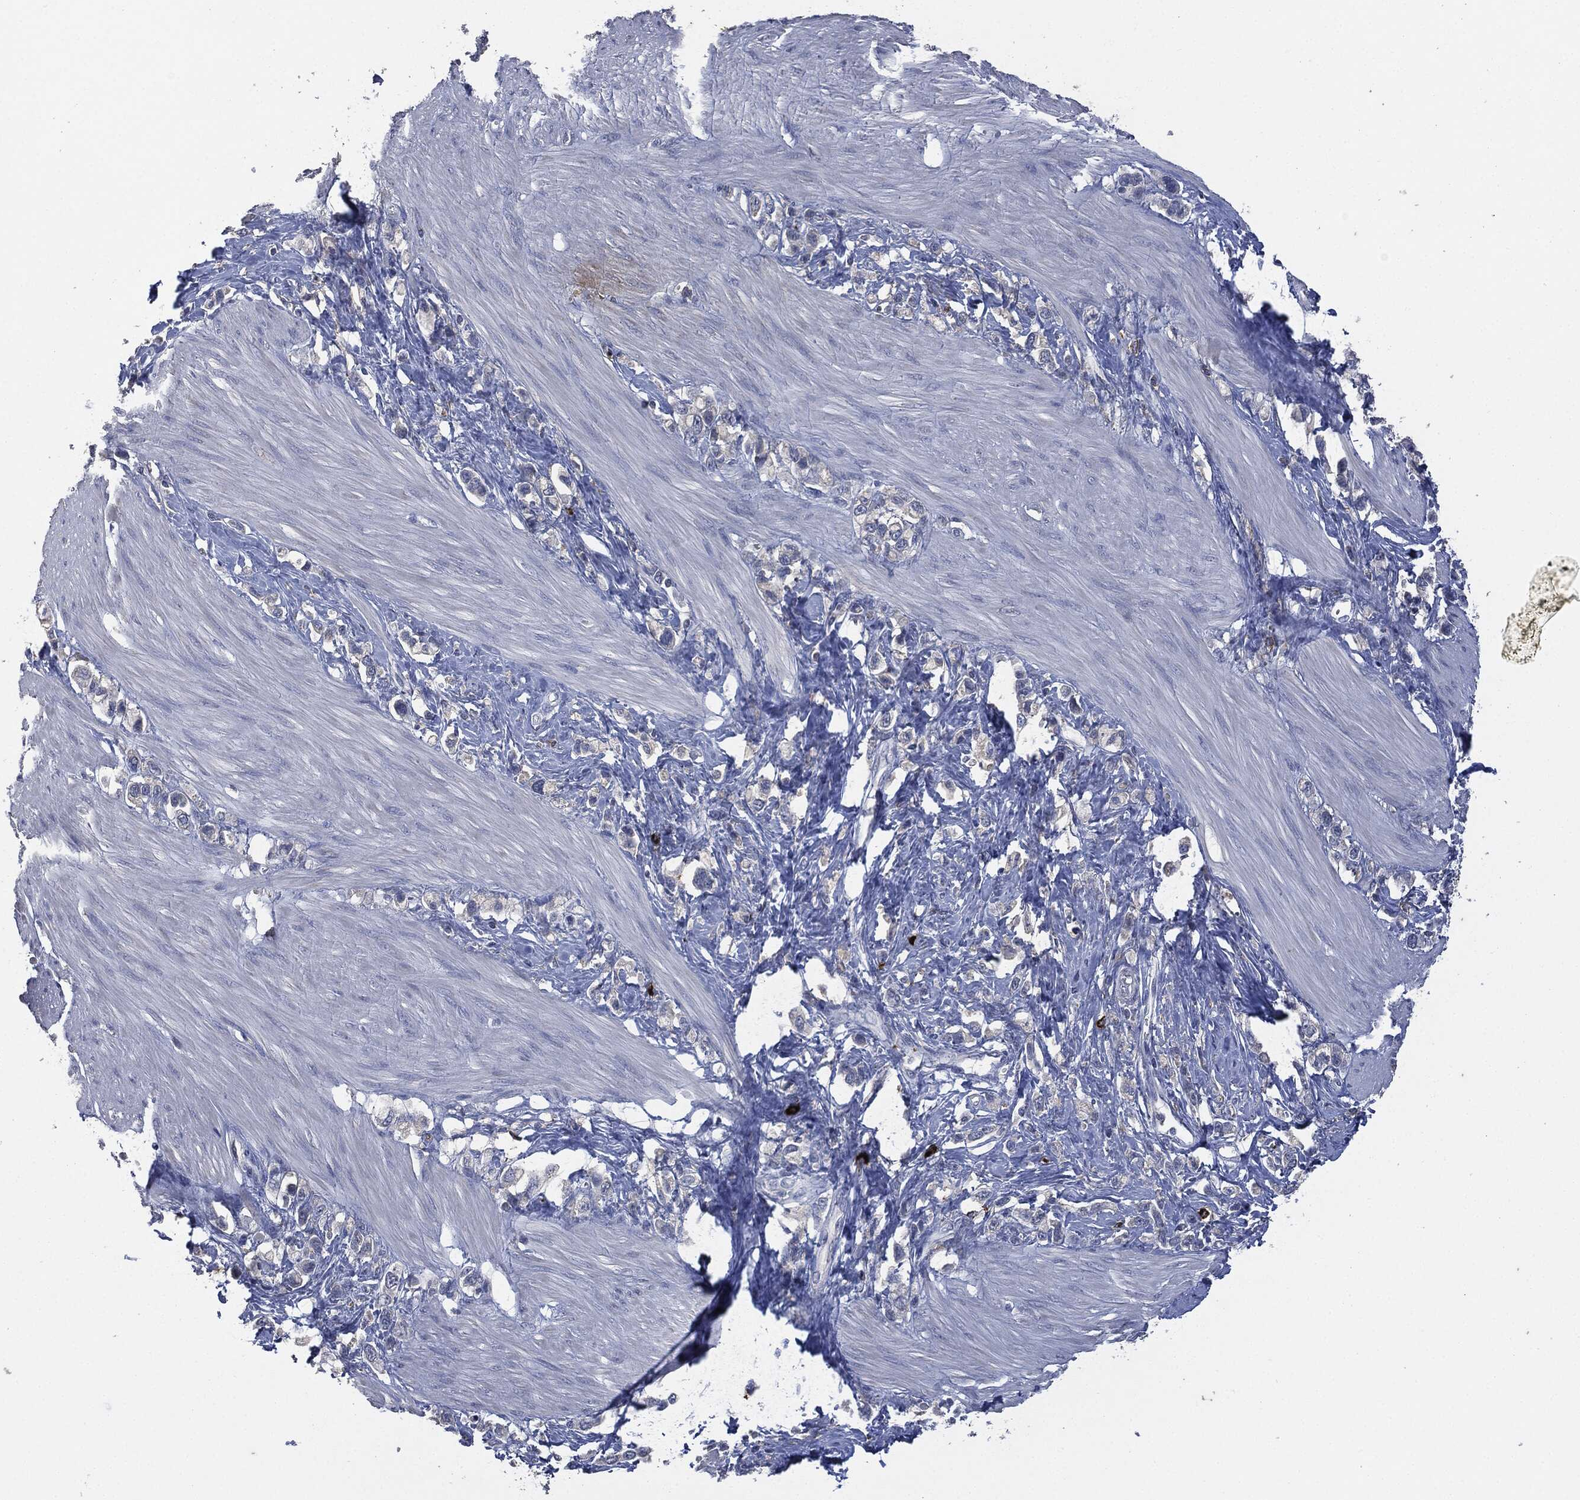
{"staining": {"intensity": "negative", "quantity": "none", "location": "none"}, "tissue": "stomach cancer", "cell_type": "Tumor cells", "image_type": "cancer", "snomed": [{"axis": "morphology", "description": "Normal tissue, NOS"}, {"axis": "morphology", "description": "Adenocarcinoma, NOS"}, {"axis": "morphology", "description": "Adenocarcinoma, High grade"}, {"axis": "topography", "description": "Stomach, upper"}, {"axis": "topography", "description": "Stomach"}], "caption": "Tumor cells are negative for brown protein staining in adenocarcinoma (stomach). (DAB (3,3'-diaminobenzidine) immunohistochemistry visualized using brightfield microscopy, high magnification).", "gene": "CD33", "patient": {"sex": "female", "age": 65}}